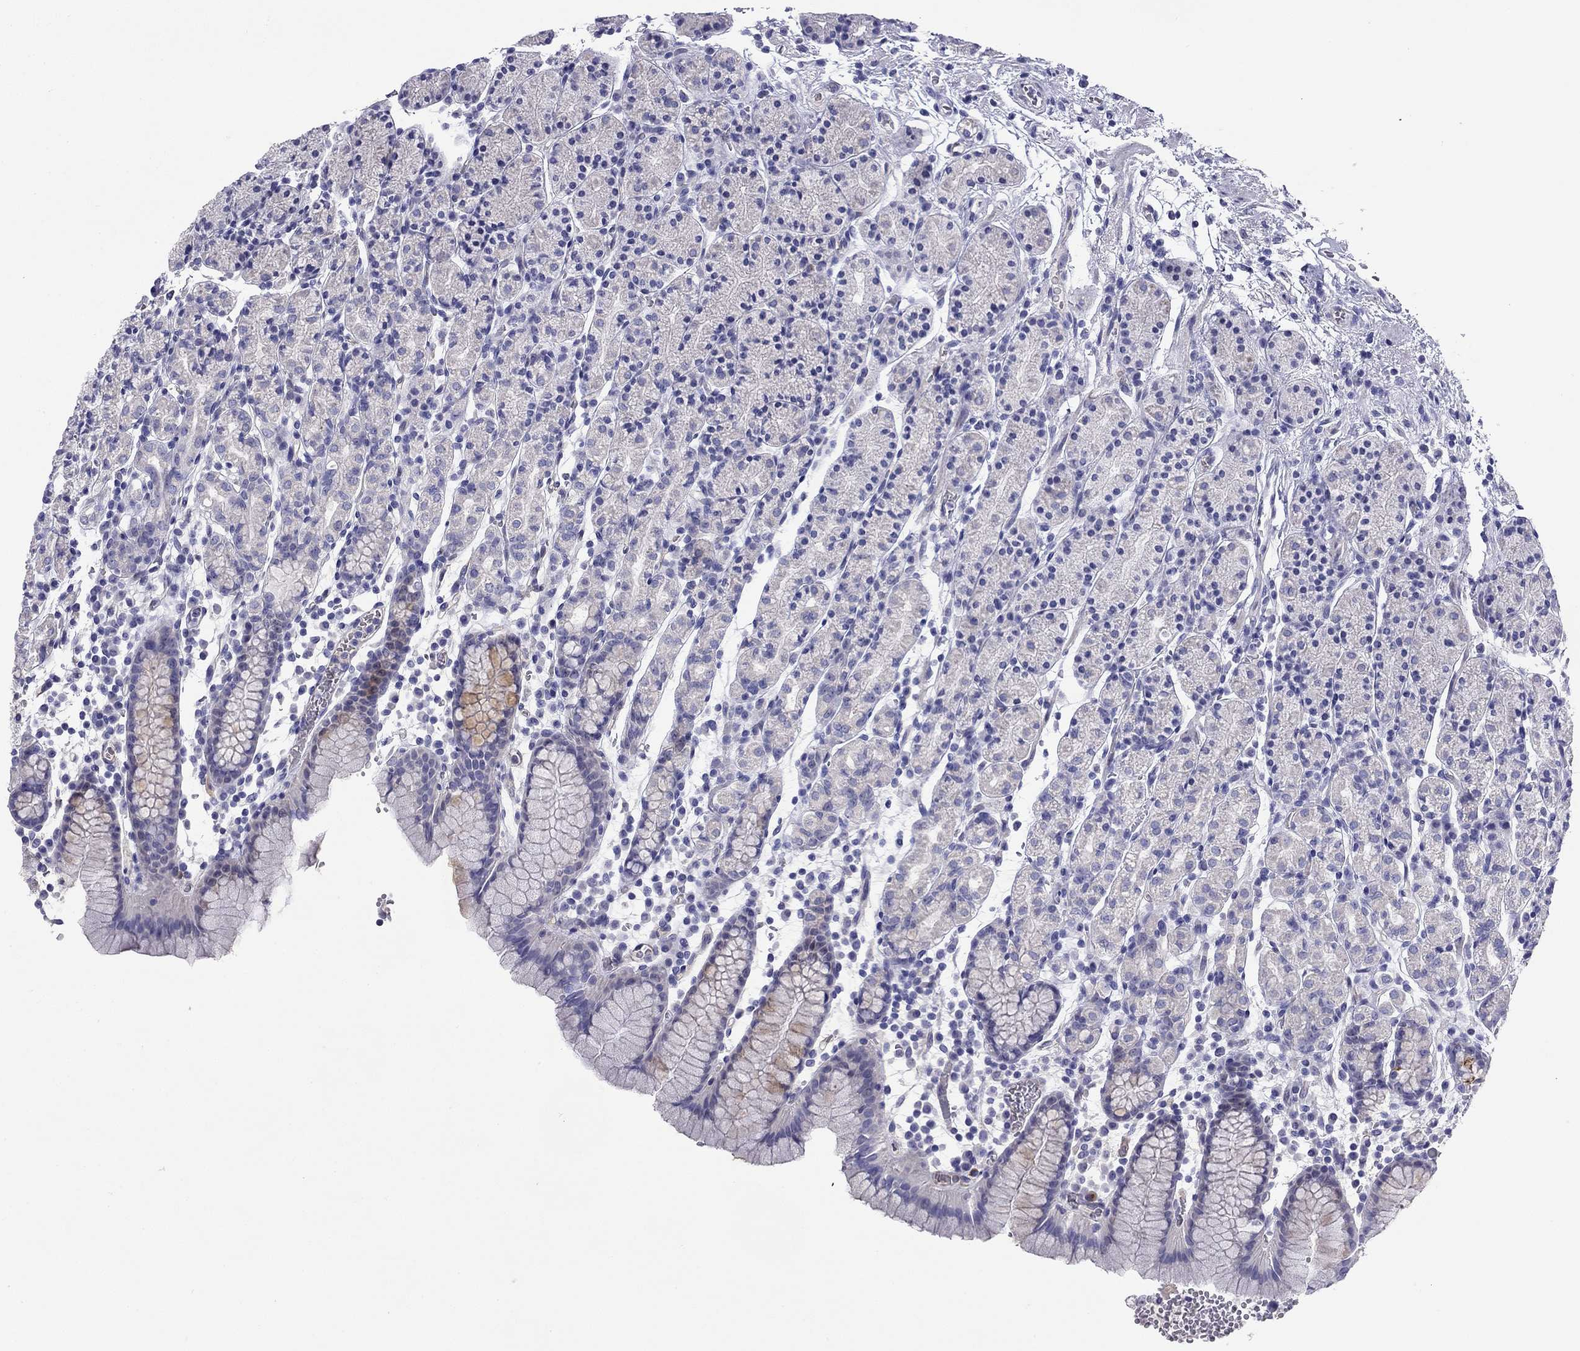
{"staining": {"intensity": "weak", "quantity": "<25%", "location": "cytoplasmic/membranous"}, "tissue": "stomach", "cell_type": "Glandular cells", "image_type": "normal", "snomed": [{"axis": "morphology", "description": "Normal tissue, NOS"}, {"axis": "topography", "description": "Stomach, upper"}, {"axis": "topography", "description": "Stomach"}], "caption": "Immunohistochemical staining of benign human stomach shows no significant expression in glandular cells.", "gene": "CMYA5", "patient": {"sex": "male", "age": 62}}